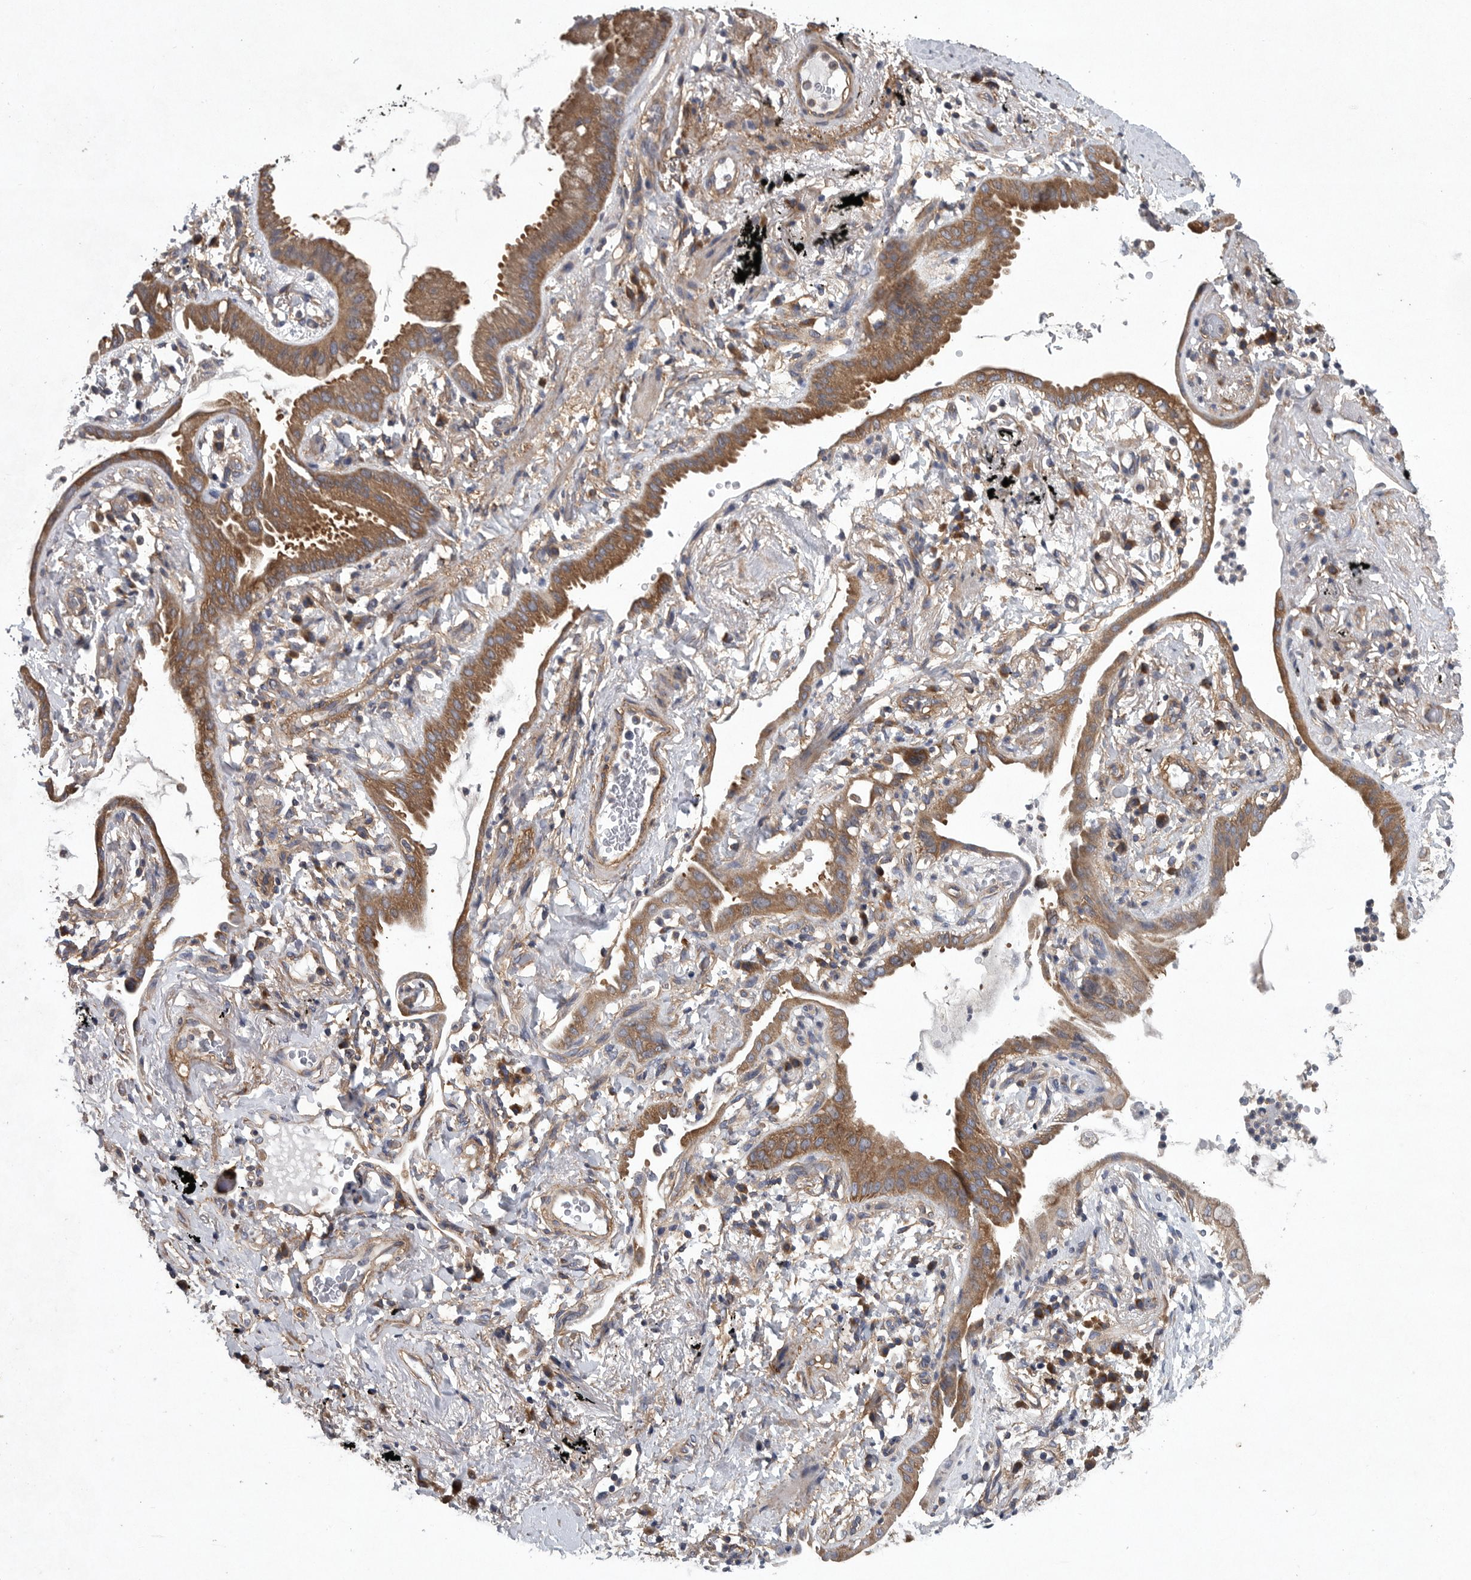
{"staining": {"intensity": "moderate", "quantity": ">75%", "location": "cytoplasmic/membranous"}, "tissue": "lung cancer", "cell_type": "Tumor cells", "image_type": "cancer", "snomed": [{"axis": "morphology", "description": "Adenocarcinoma, NOS"}, {"axis": "topography", "description": "Lung"}], "caption": "Protein expression analysis of adenocarcinoma (lung) demonstrates moderate cytoplasmic/membranous positivity in approximately >75% of tumor cells. (DAB (3,3'-diaminobenzidine) IHC, brown staining for protein, blue staining for nuclei).", "gene": "OXR1", "patient": {"sex": "female", "age": 70}}